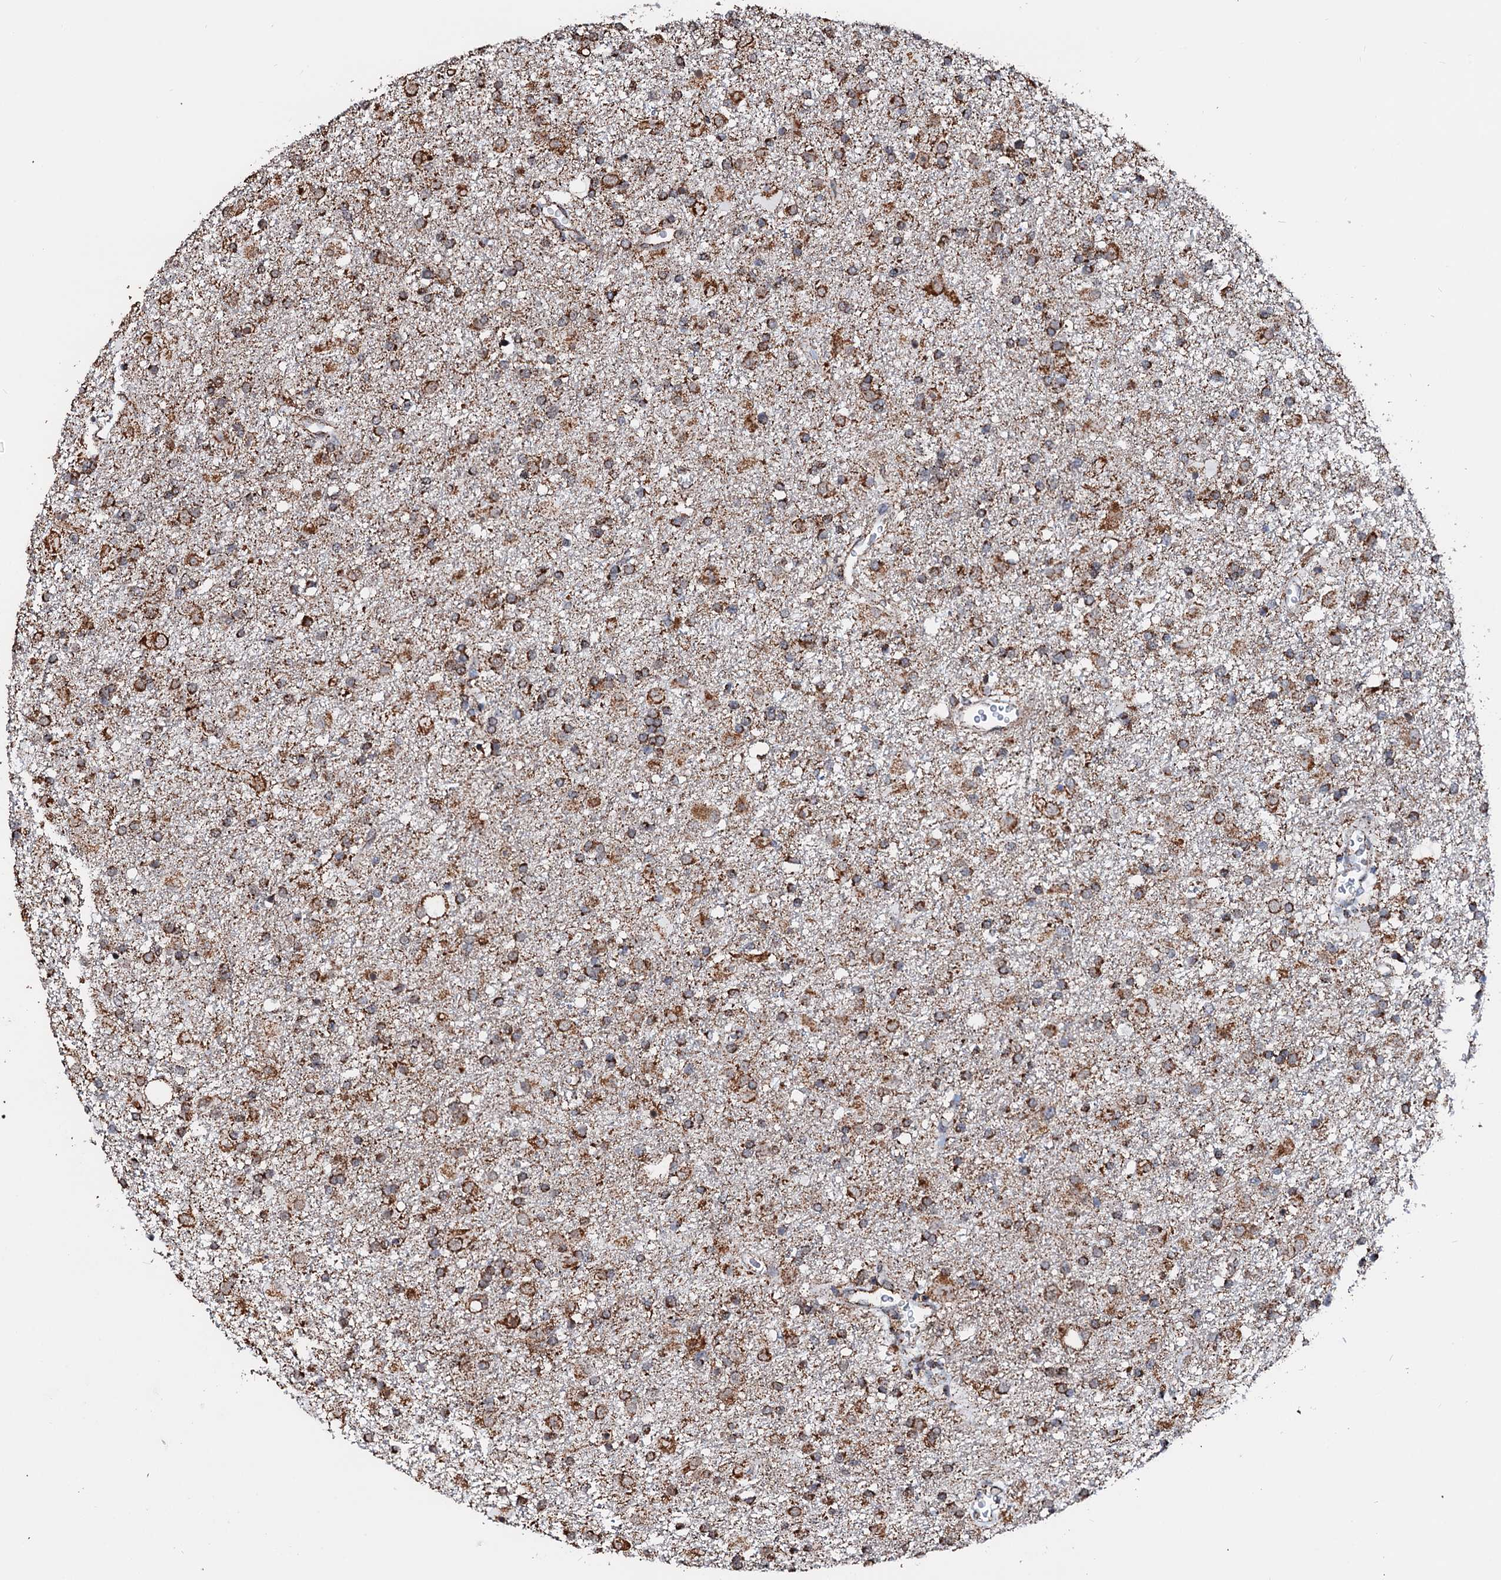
{"staining": {"intensity": "moderate", "quantity": ">75%", "location": "cytoplasmic/membranous"}, "tissue": "glioma", "cell_type": "Tumor cells", "image_type": "cancer", "snomed": [{"axis": "morphology", "description": "Glioma, malignant, Low grade"}, {"axis": "topography", "description": "Brain"}], "caption": "A brown stain labels moderate cytoplasmic/membranous expression of a protein in glioma tumor cells.", "gene": "SECISBP2L", "patient": {"sex": "male", "age": 65}}